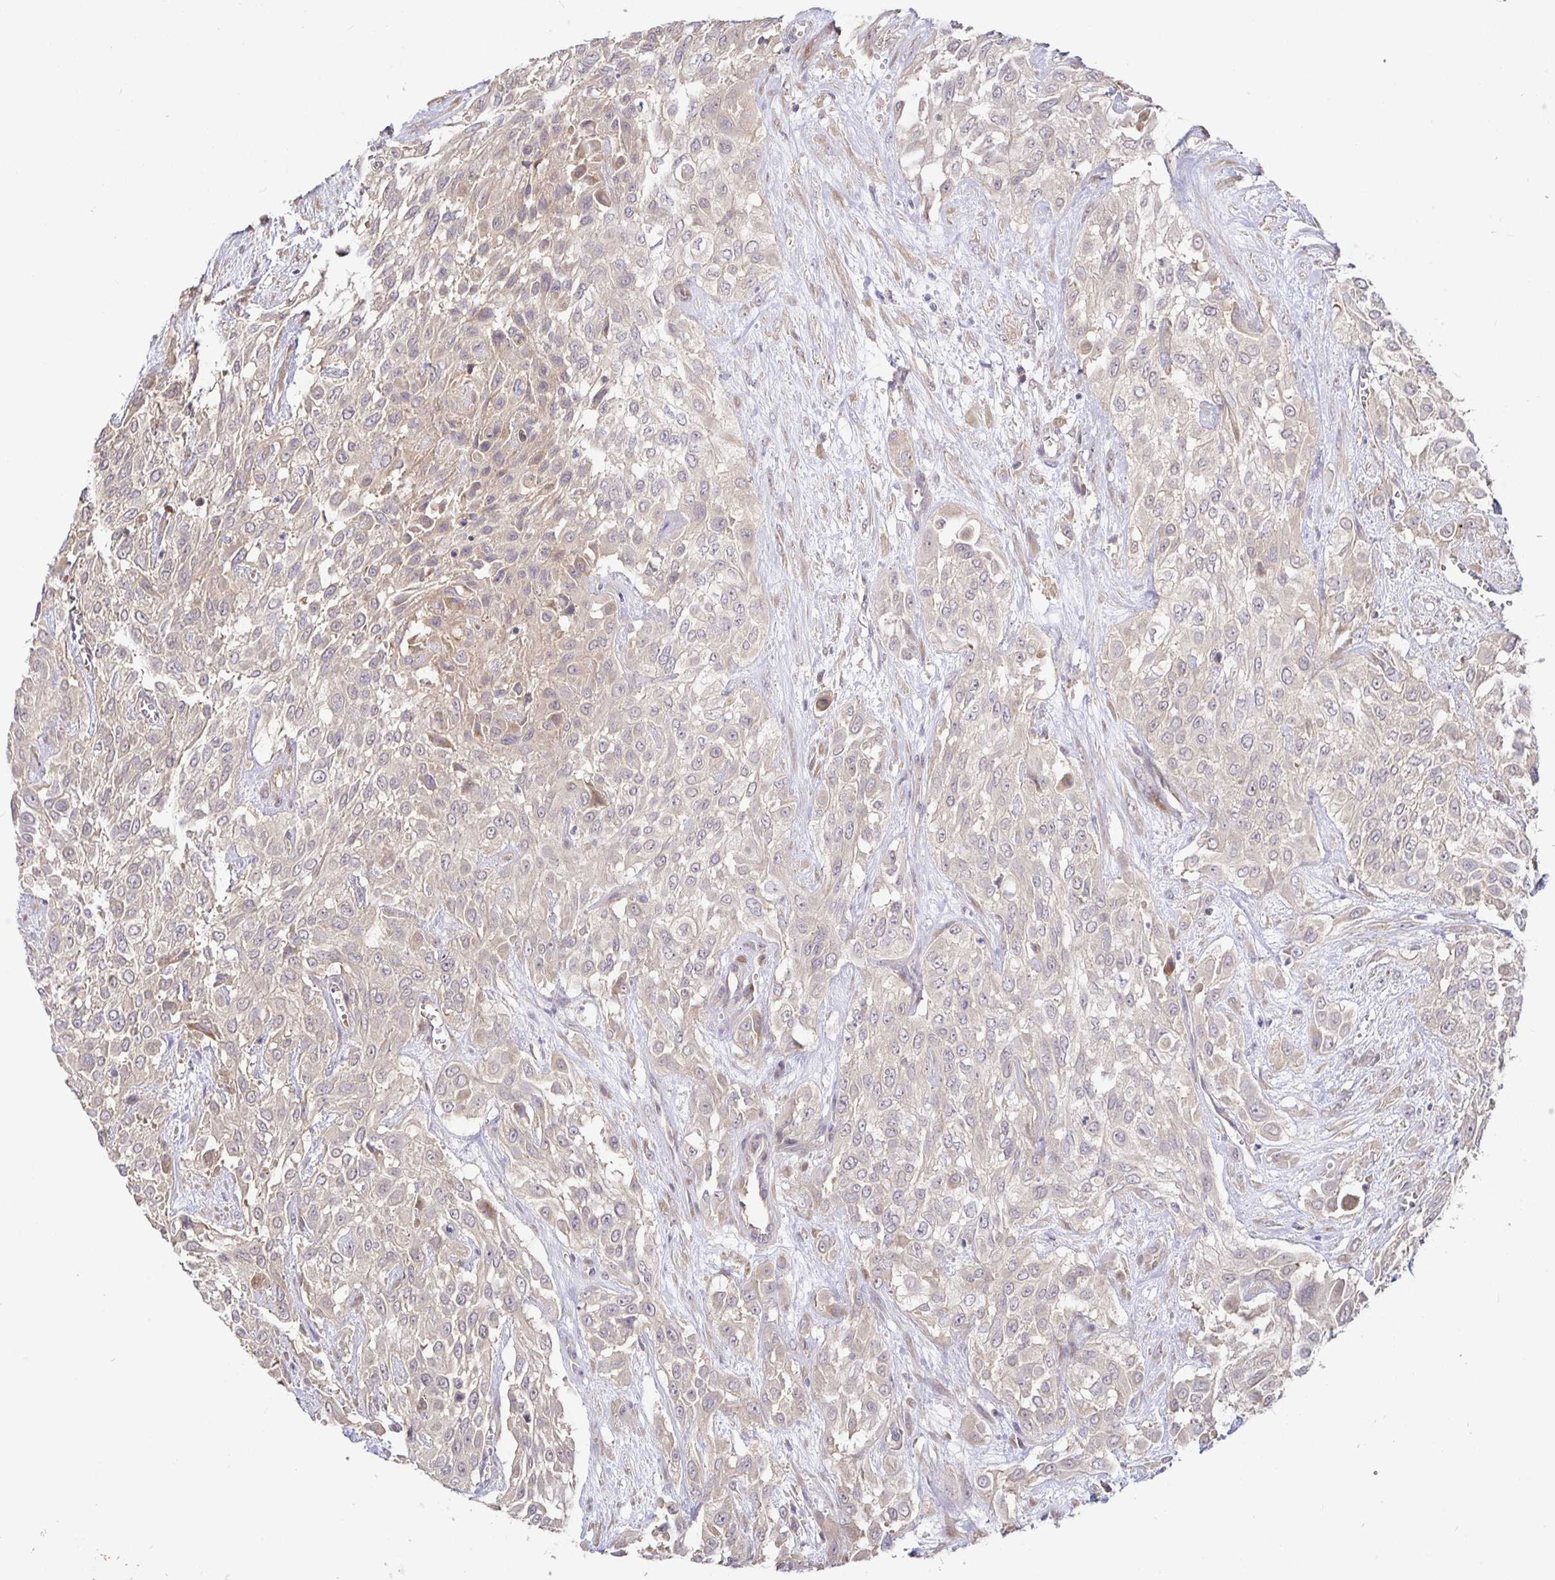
{"staining": {"intensity": "weak", "quantity": "<25%", "location": "cytoplasmic/membranous"}, "tissue": "urothelial cancer", "cell_type": "Tumor cells", "image_type": "cancer", "snomed": [{"axis": "morphology", "description": "Urothelial carcinoma, High grade"}, {"axis": "topography", "description": "Urinary bladder"}], "caption": "Urothelial cancer stained for a protein using immunohistochemistry (IHC) displays no positivity tumor cells.", "gene": "ZDHHC11", "patient": {"sex": "male", "age": 57}}